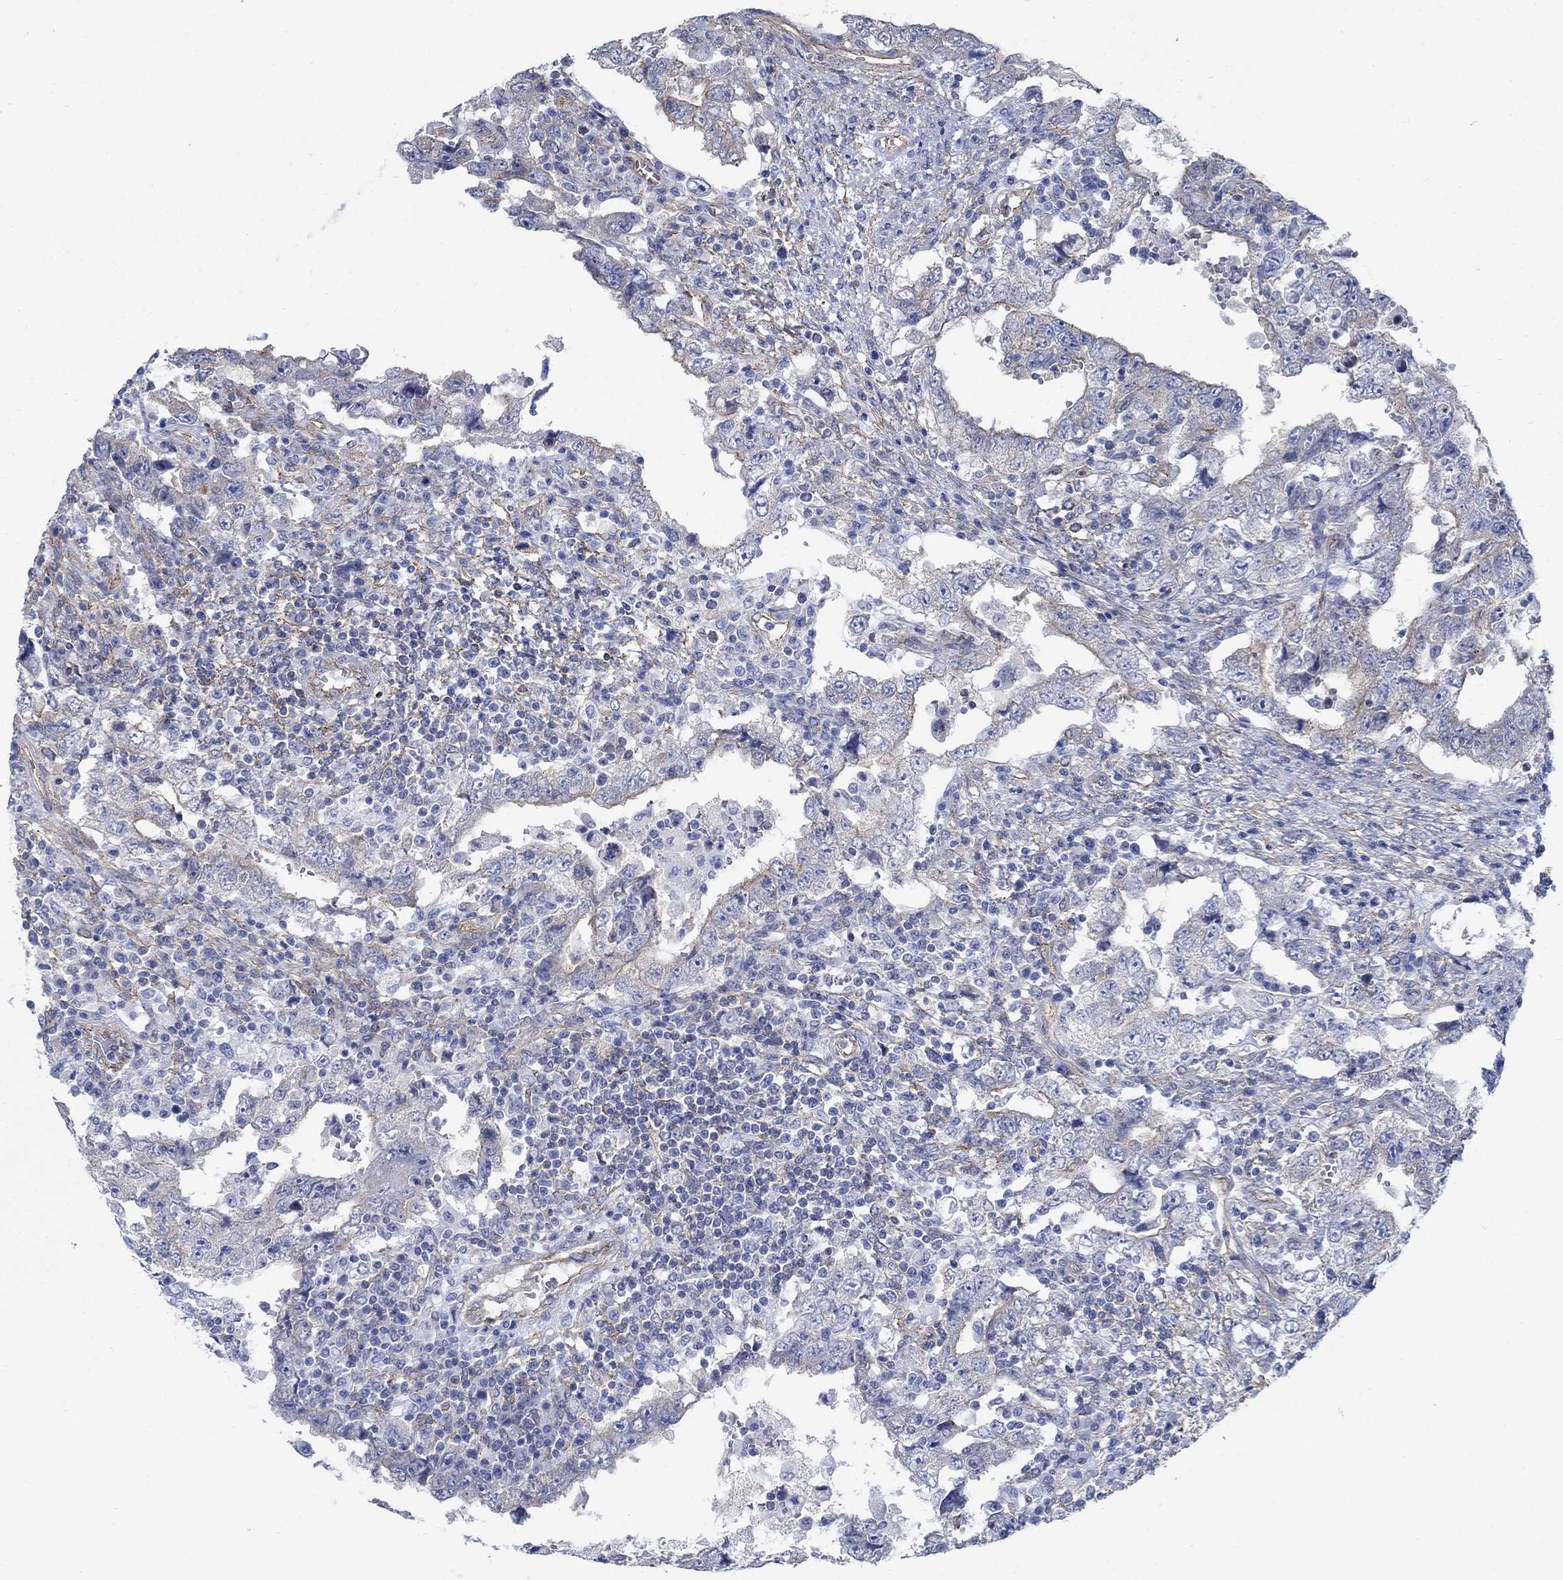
{"staining": {"intensity": "weak", "quantity": "<25%", "location": "cytoplasmic/membranous"}, "tissue": "testis cancer", "cell_type": "Tumor cells", "image_type": "cancer", "snomed": [{"axis": "morphology", "description": "Carcinoma, Embryonal, NOS"}, {"axis": "topography", "description": "Testis"}], "caption": "Photomicrograph shows no significant protein expression in tumor cells of testis cancer (embryonal carcinoma). (Brightfield microscopy of DAB (3,3'-diaminobenzidine) immunohistochemistry at high magnification).", "gene": "TMEM198", "patient": {"sex": "male", "age": 26}}